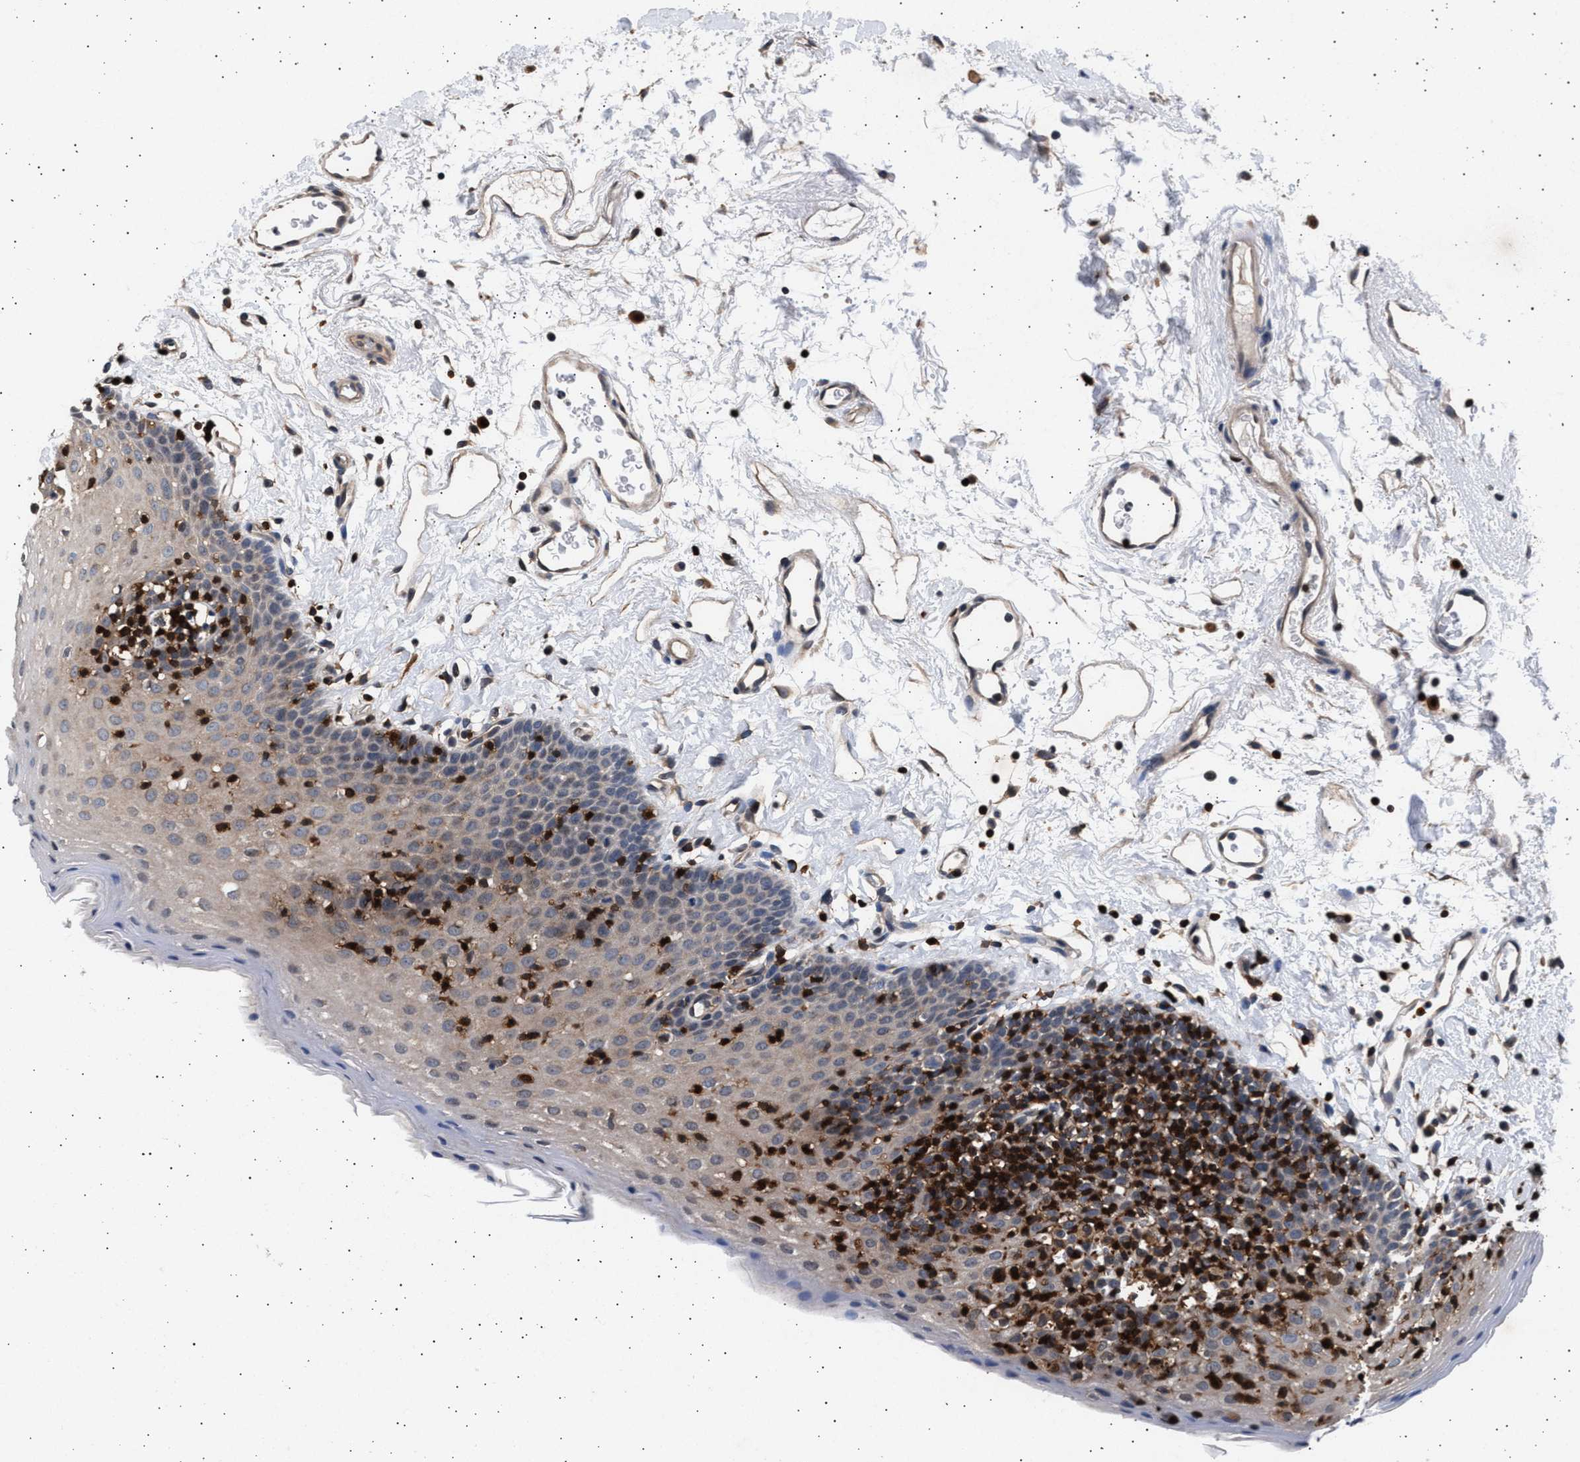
{"staining": {"intensity": "weak", "quantity": "<25%", "location": "cytoplasmic/membranous"}, "tissue": "oral mucosa", "cell_type": "Squamous epithelial cells", "image_type": "normal", "snomed": [{"axis": "morphology", "description": "Normal tissue, NOS"}, {"axis": "topography", "description": "Oral tissue"}], "caption": "This is an immunohistochemistry photomicrograph of normal human oral mucosa. There is no expression in squamous epithelial cells.", "gene": "GRAP2", "patient": {"sex": "male", "age": 66}}